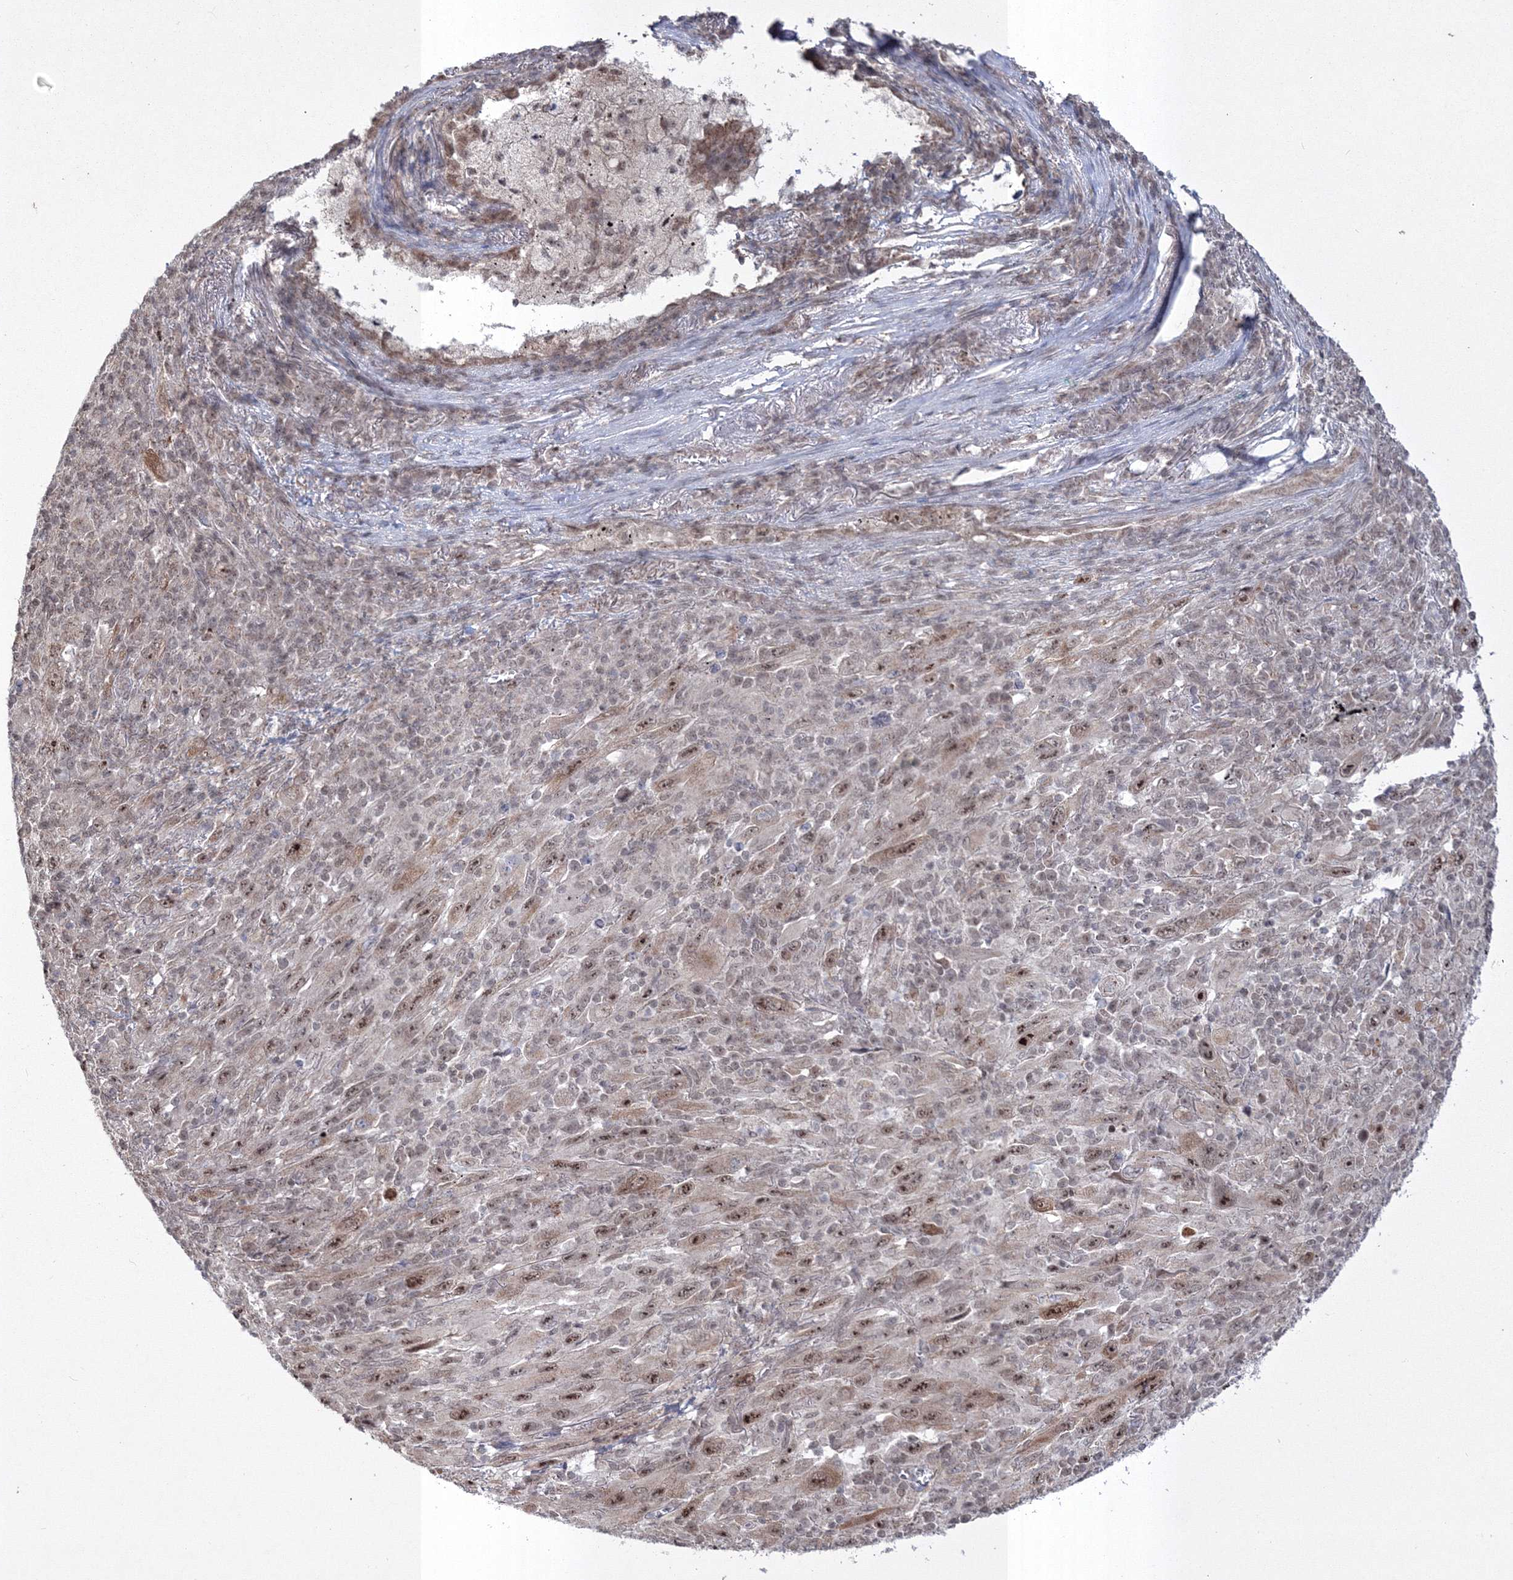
{"staining": {"intensity": "moderate", "quantity": ">75%", "location": "nuclear"}, "tissue": "melanoma", "cell_type": "Tumor cells", "image_type": "cancer", "snomed": [{"axis": "morphology", "description": "Malignant melanoma, Metastatic site"}, {"axis": "topography", "description": "Skin"}], "caption": "DAB (3,3'-diaminobenzidine) immunohistochemical staining of malignant melanoma (metastatic site) displays moderate nuclear protein staining in about >75% of tumor cells.", "gene": "GRSF1", "patient": {"sex": "female", "age": 56}}